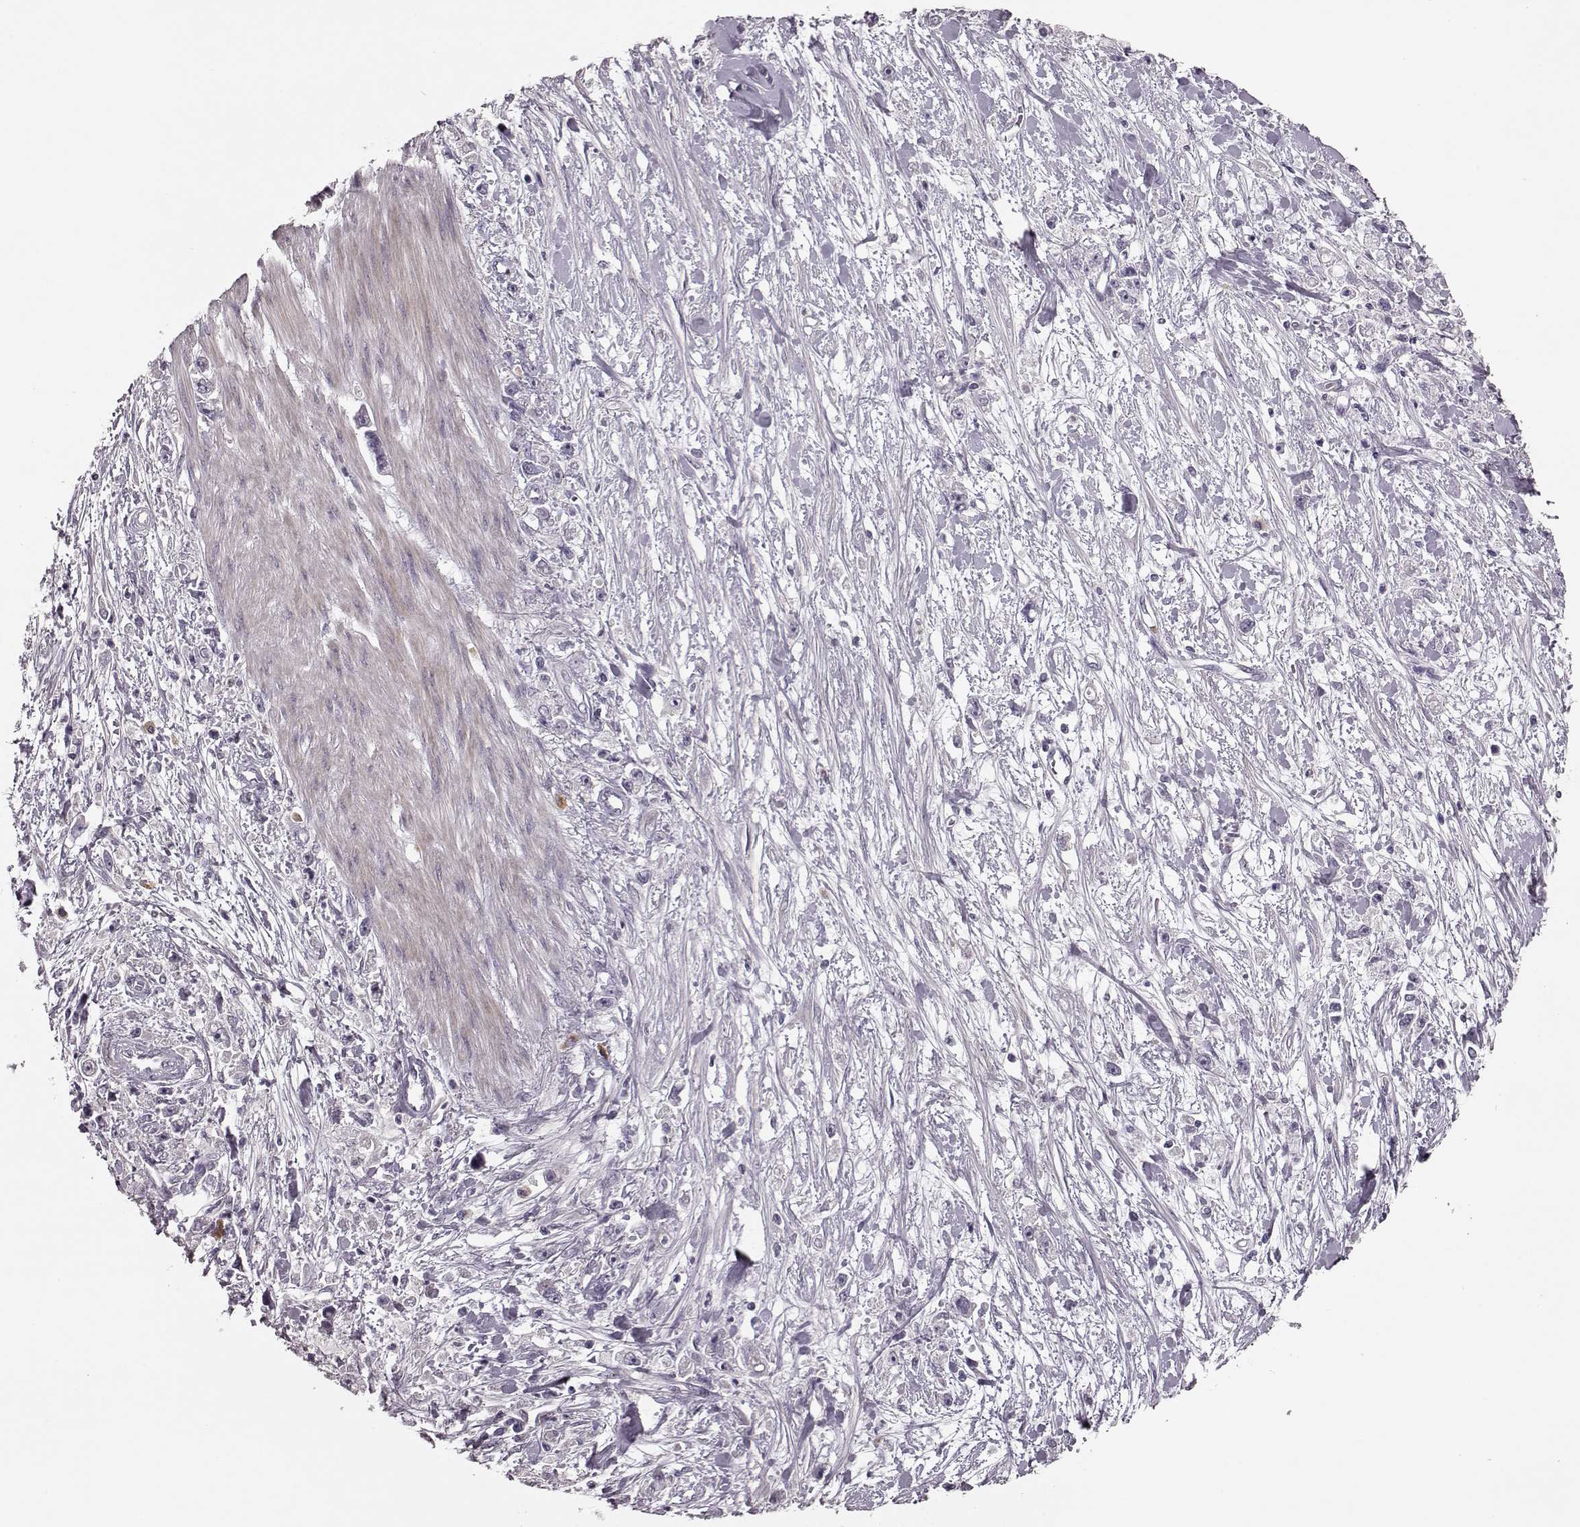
{"staining": {"intensity": "negative", "quantity": "none", "location": "none"}, "tissue": "stomach cancer", "cell_type": "Tumor cells", "image_type": "cancer", "snomed": [{"axis": "morphology", "description": "Adenocarcinoma, NOS"}, {"axis": "topography", "description": "Stomach"}], "caption": "Tumor cells are negative for protein expression in human adenocarcinoma (stomach).", "gene": "SLC52A3", "patient": {"sex": "female", "age": 59}}